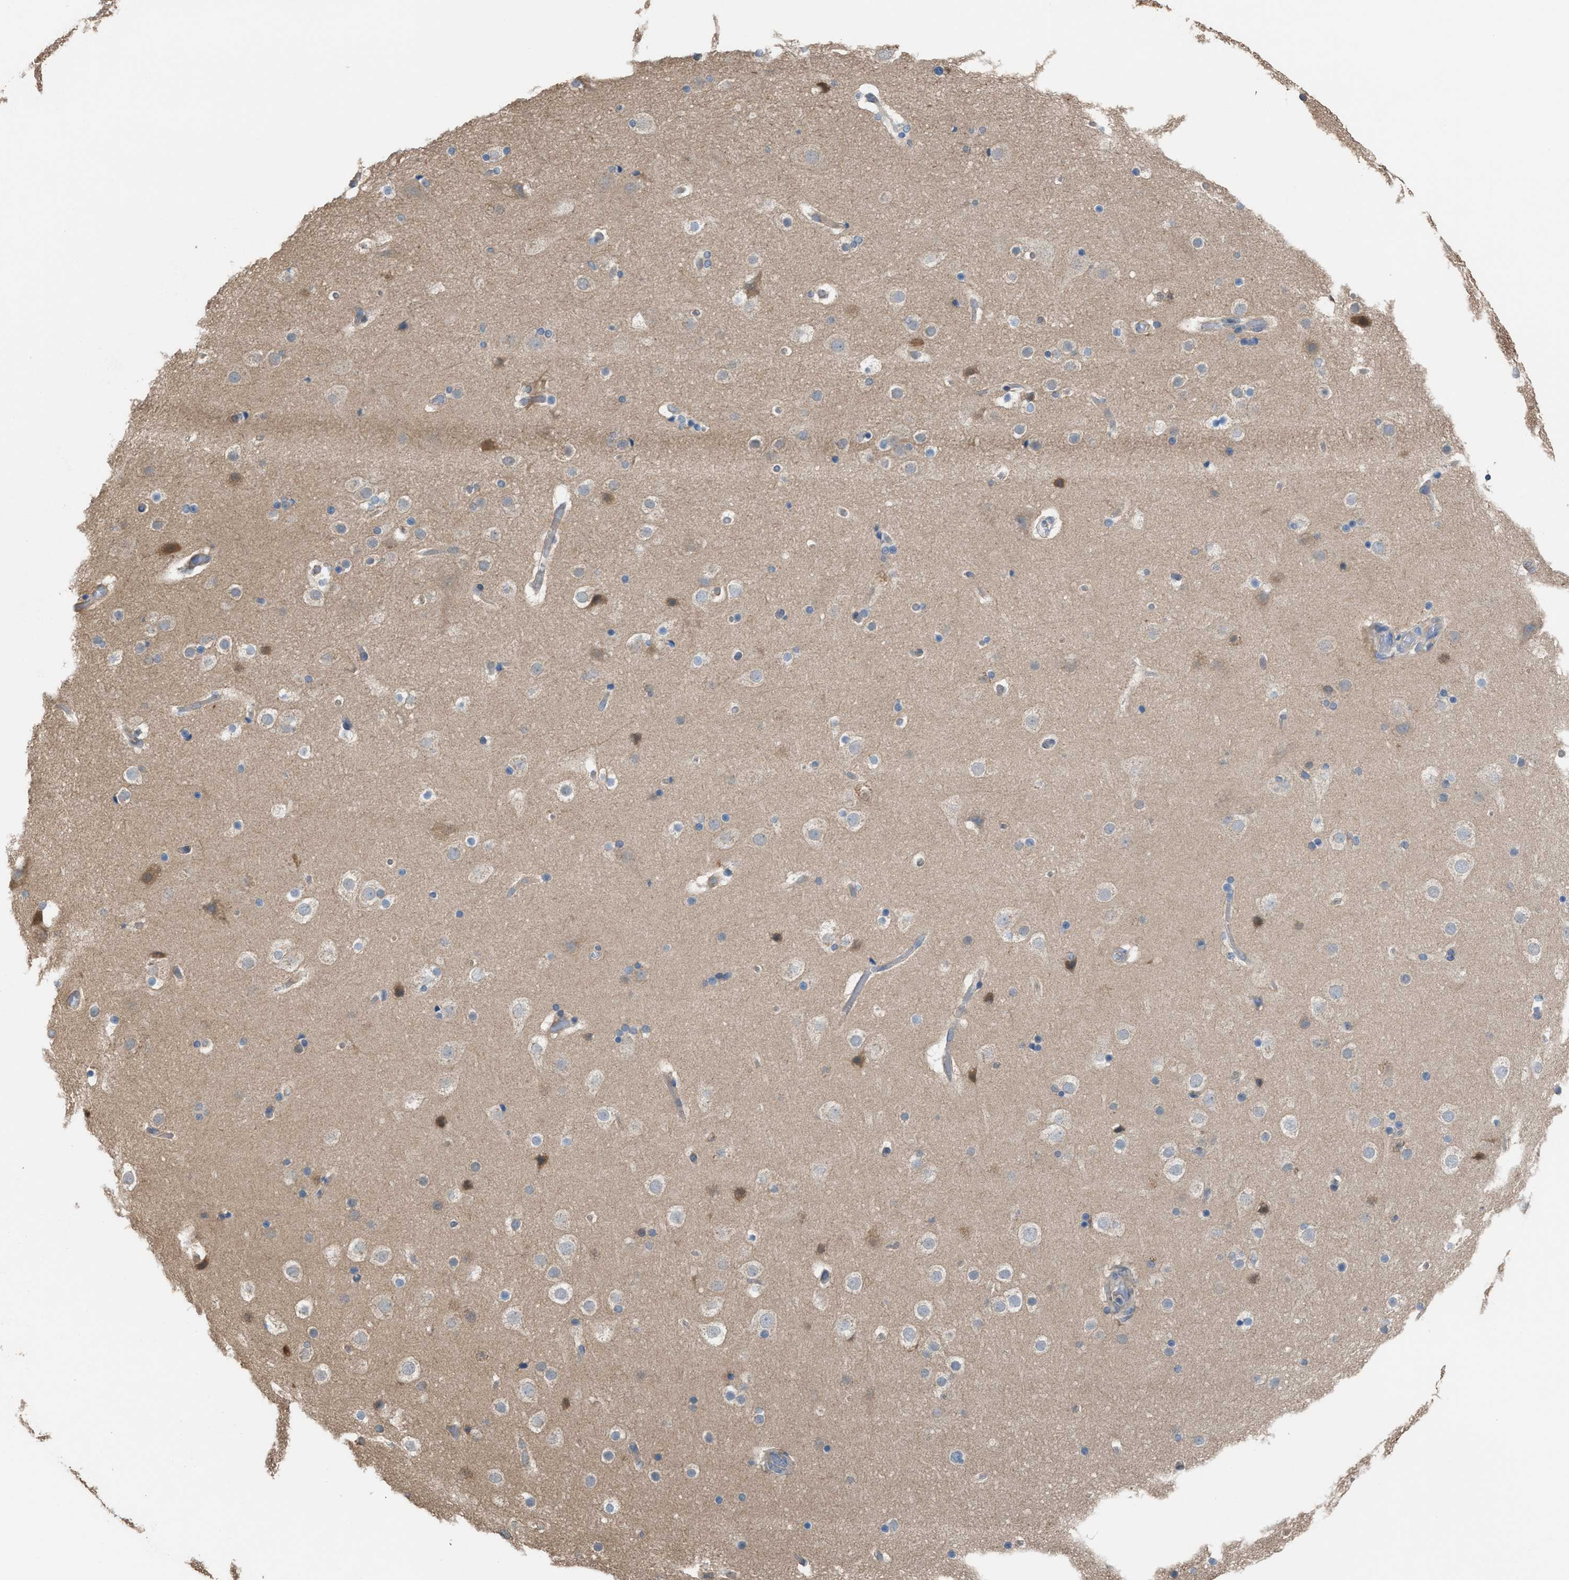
{"staining": {"intensity": "negative", "quantity": "none", "location": "none"}, "tissue": "cerebral cortex", "cell_type": "Endothelial cells", "image_type": "normal", "snomed": [{"axis": "morphology", "description": "Normal tissue, NOS"}, {"axis": "topography", "description": "Cerebral cortex"}], "caption": "Photomicrograph shows no significant protein staining in endothelial cells of benign cerebral cortex. (DAB immunohistochemistry visualized using brightfield microscopy, high magnification).", "gene": "NQO2", "patient": {"sex": "male", "age": 57}}